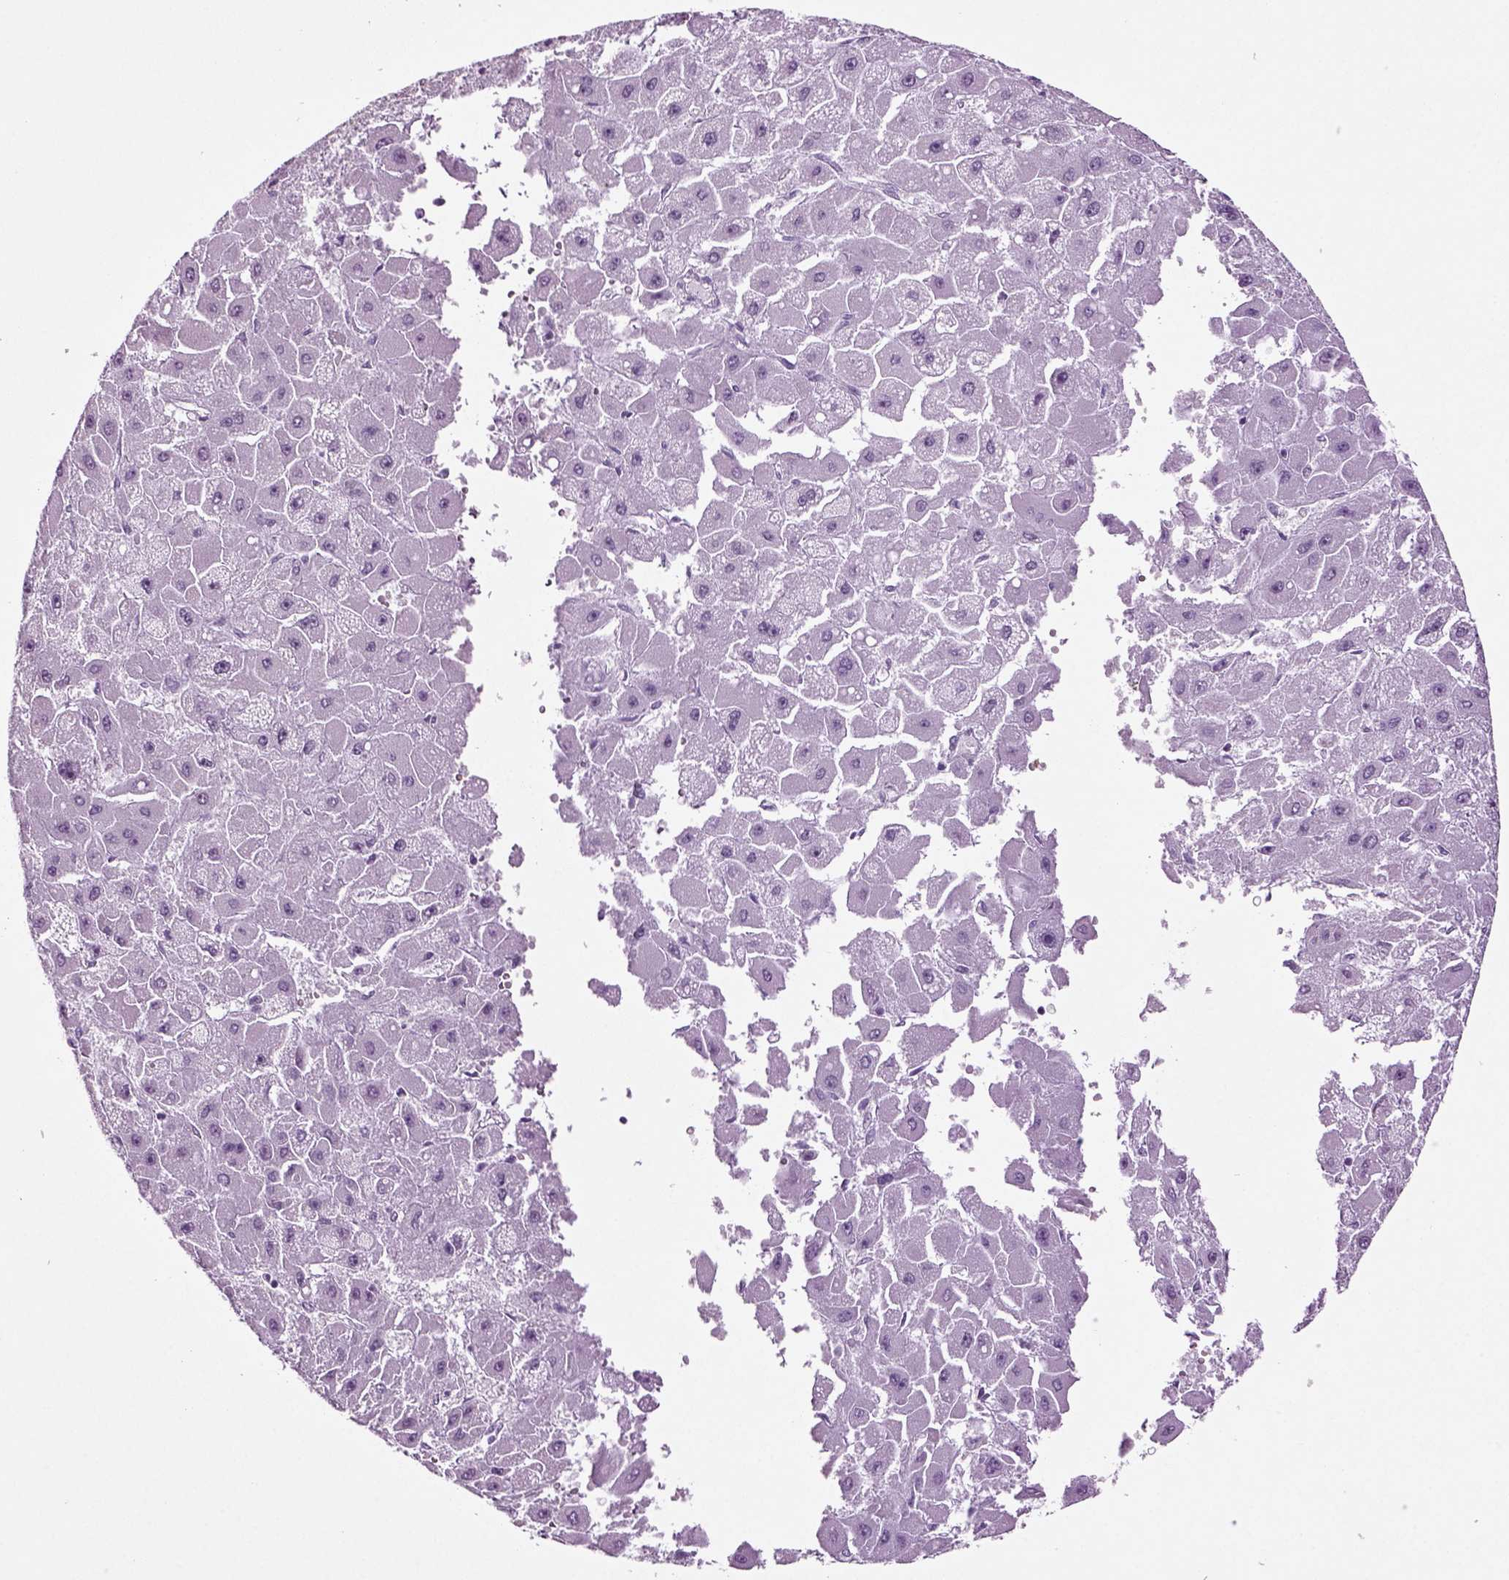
{"staining": {"intensity": "negative", "quantity": "none", "location": "none"}, "tissue": "liver cancer", "cell_type": "Tumor cells", "image_type": "cancer", "snomed": [{"axis": "morphology", "description": "Carcinoma, Hepatocellular, NOS"}, {"axis": "topography", "description": "Liver"}], "caption": "Immunohistochemical staining of liver cancer (hepatocellular carcinoma) demonstrates no significant expression in tumor cells.", "gene": "SLC17A6", "patient": {"sex": "female", "age": 25}}